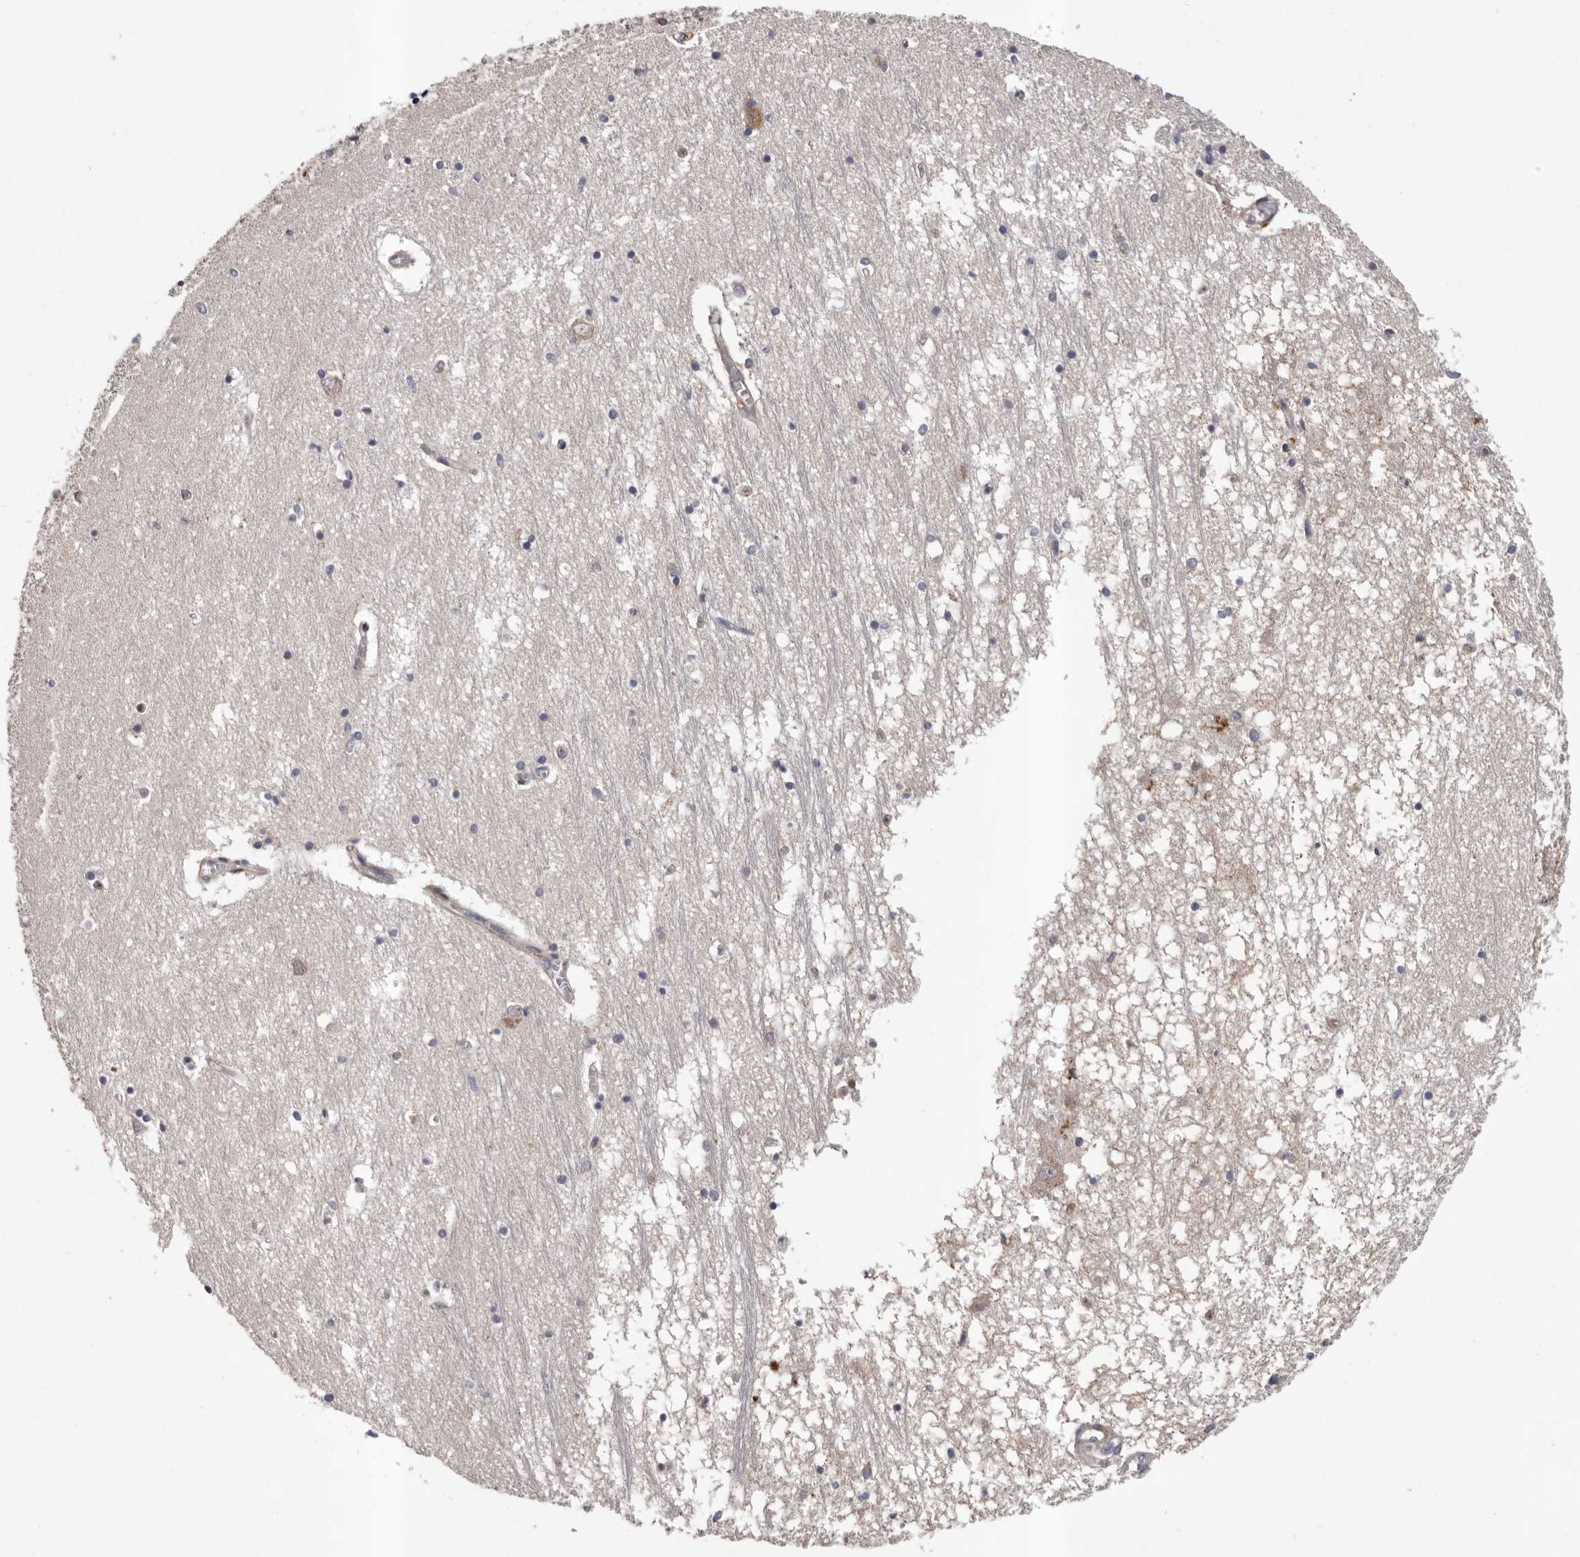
{"staining": {"intensity": "weak", "quantity": "<25%", "location": "cytoplasmic/membranous"}, "tissue": "hippocampus", "cell_type": "Glial cells", "image_type": "normal", "snomed": [{"axis": "morphology", "description": "Normal tissue, NOS"}, {"axis": "topography", "description": "Hippocampus"}], "caption": "IHC of benign human hippocampus reveals no positivity in glial cells.", "gene": "PRKD1", "patient": {"sex": "male", "age": 70}}